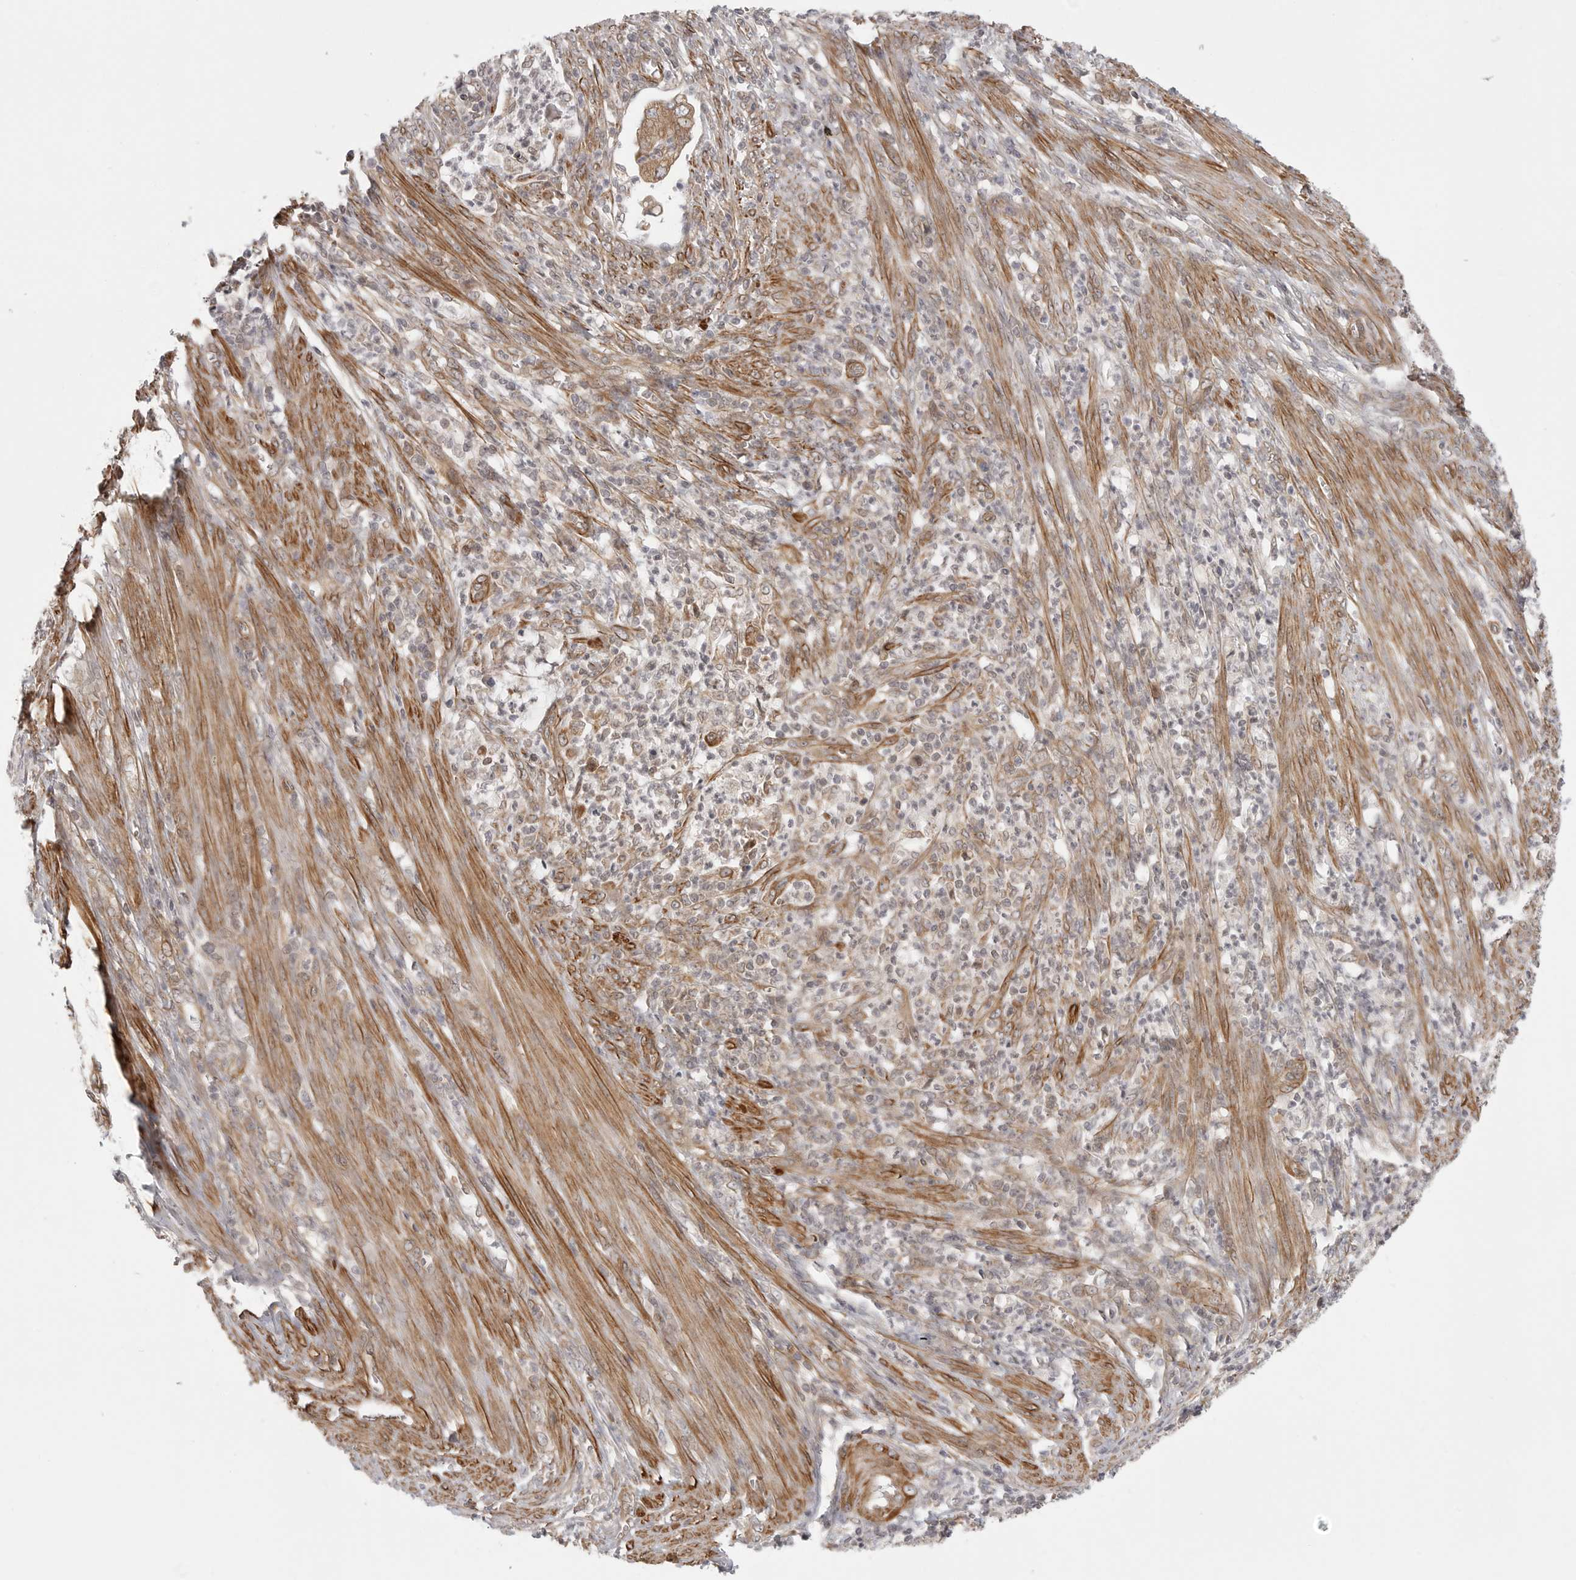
{"staining": {"intensity": "moderate", "quantity": ">75%", "location": "cytoplasmic/membranous"}, "tissue": "endometrial cancer", "cell_type": "Tumor cells", "image_type": "cancer", "snomed": [{"axis": "morphology", "description": "Adenocarcinoma, NOS"}, {"axis": "topography", "description": "Endometrium"}], "caption": "Endometrial adenocarcinoma was stained to show a protein in brown. There is medium levels of moderate cytoplasmic/membranous staining in approximately >75% of tumor cells. The staining was performed using DAB (3,3'-diaminobenzidine), with brown indicating positive protein expression. Nuclei are stained blue with hematoxylin.", "gene": "CERS2", "patient": {"sex": "female", "age": 49}}